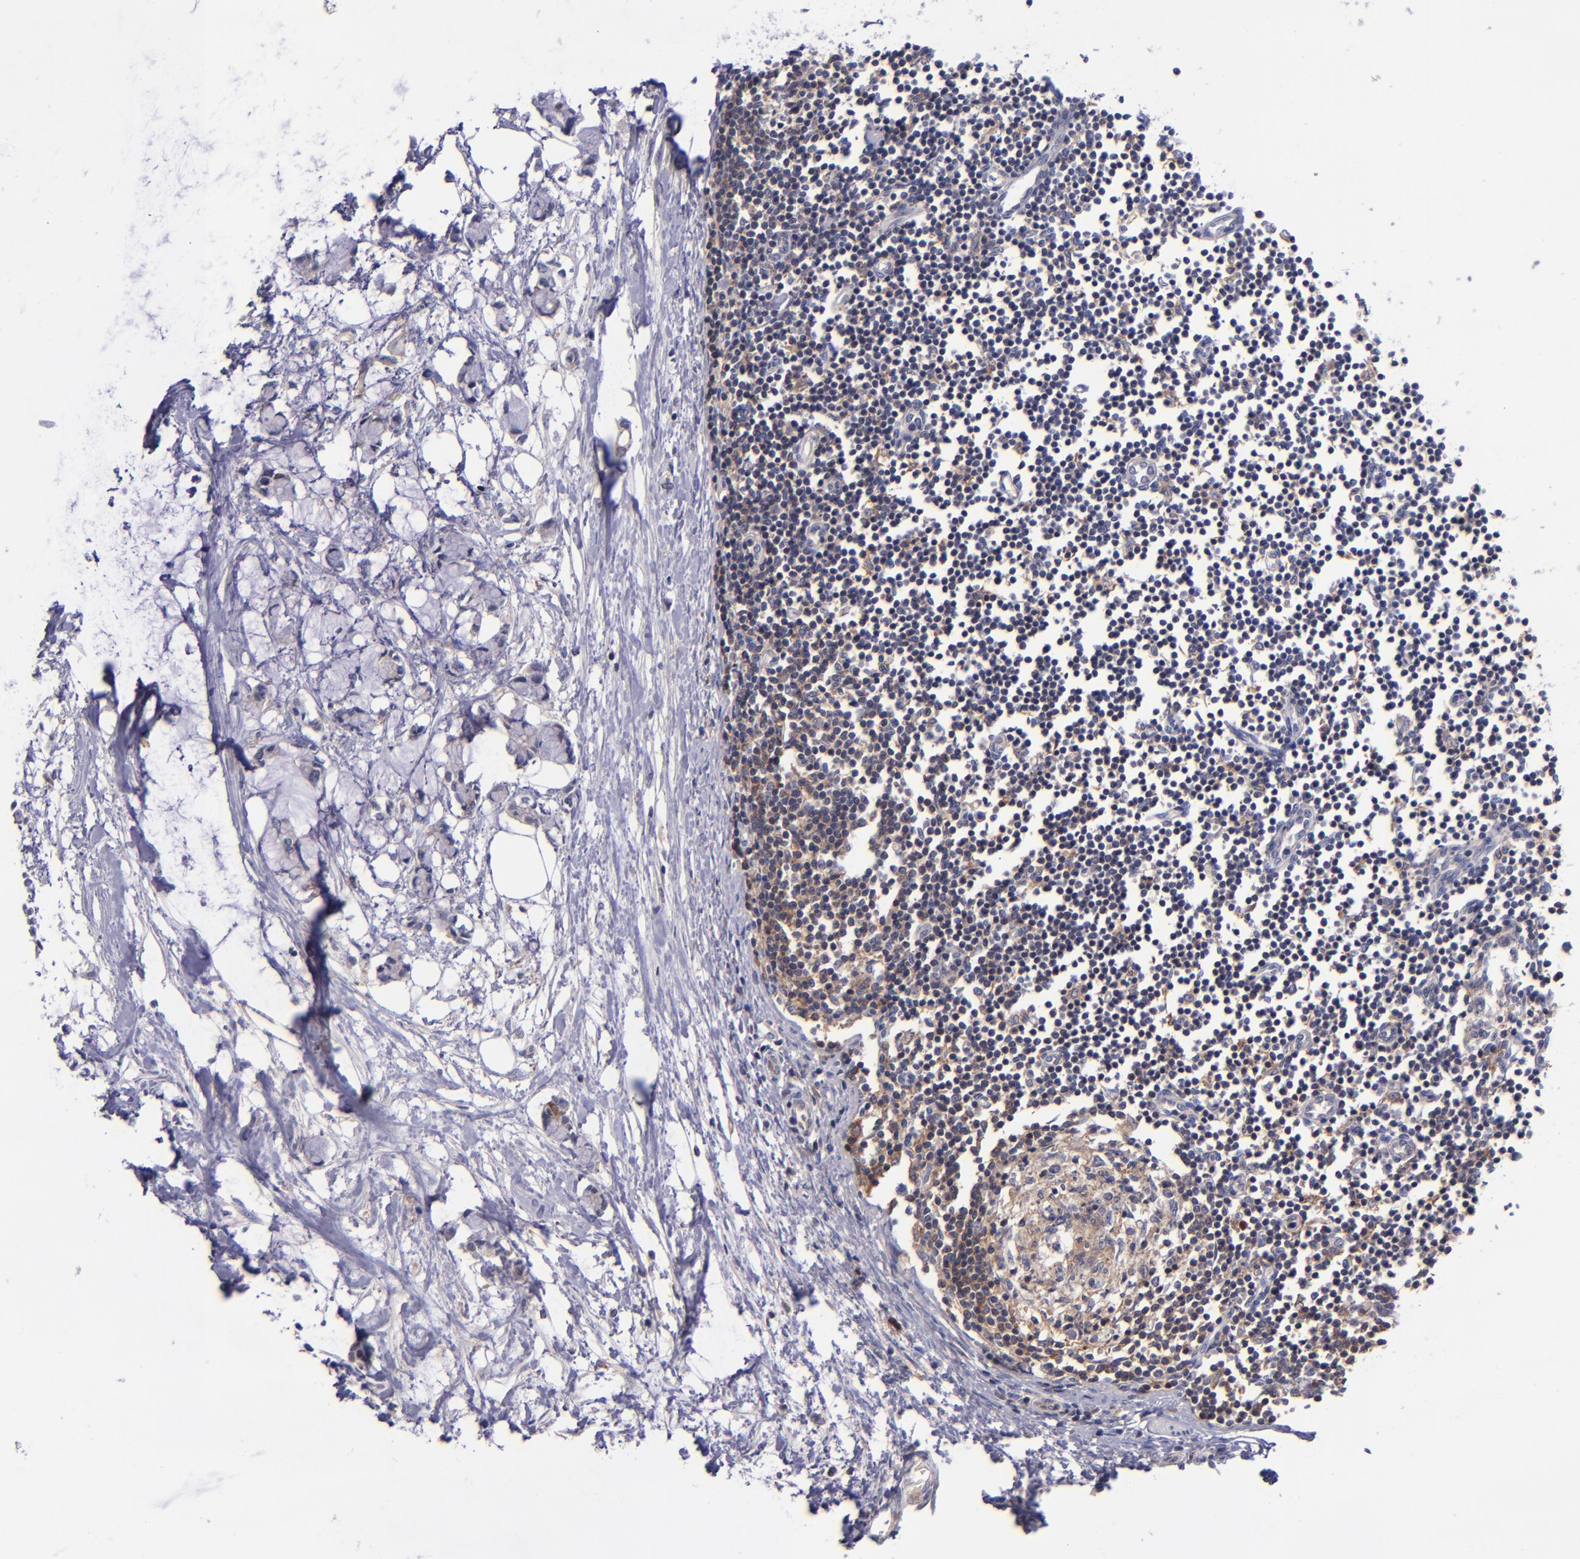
{"staining": {"intensity": "weak", "quantity": ">75%", "location": "cytoplasmic/membranous"}, "tissue": "colorectal cancer", "cell_type": "Tumor cells", "image_type": "cancer", "snomed": [{"axis": "morphology", "description": "Normal tissue, NOS"}, {"axis": "morphology", "description": "Adenocarcinoma, NOS"}, {"axis": "topography", "description": "Colon"}, {"axis": "topography", "description": "Peripheral nerve tissue"}], "caption": "This is an image of IHC staining of colorectal cancer, which shows weak expression in the cytoplasmic/membranous of tumor cells.", "gene": "RBP4", "patient": {"sex": "male", "age": 14}}